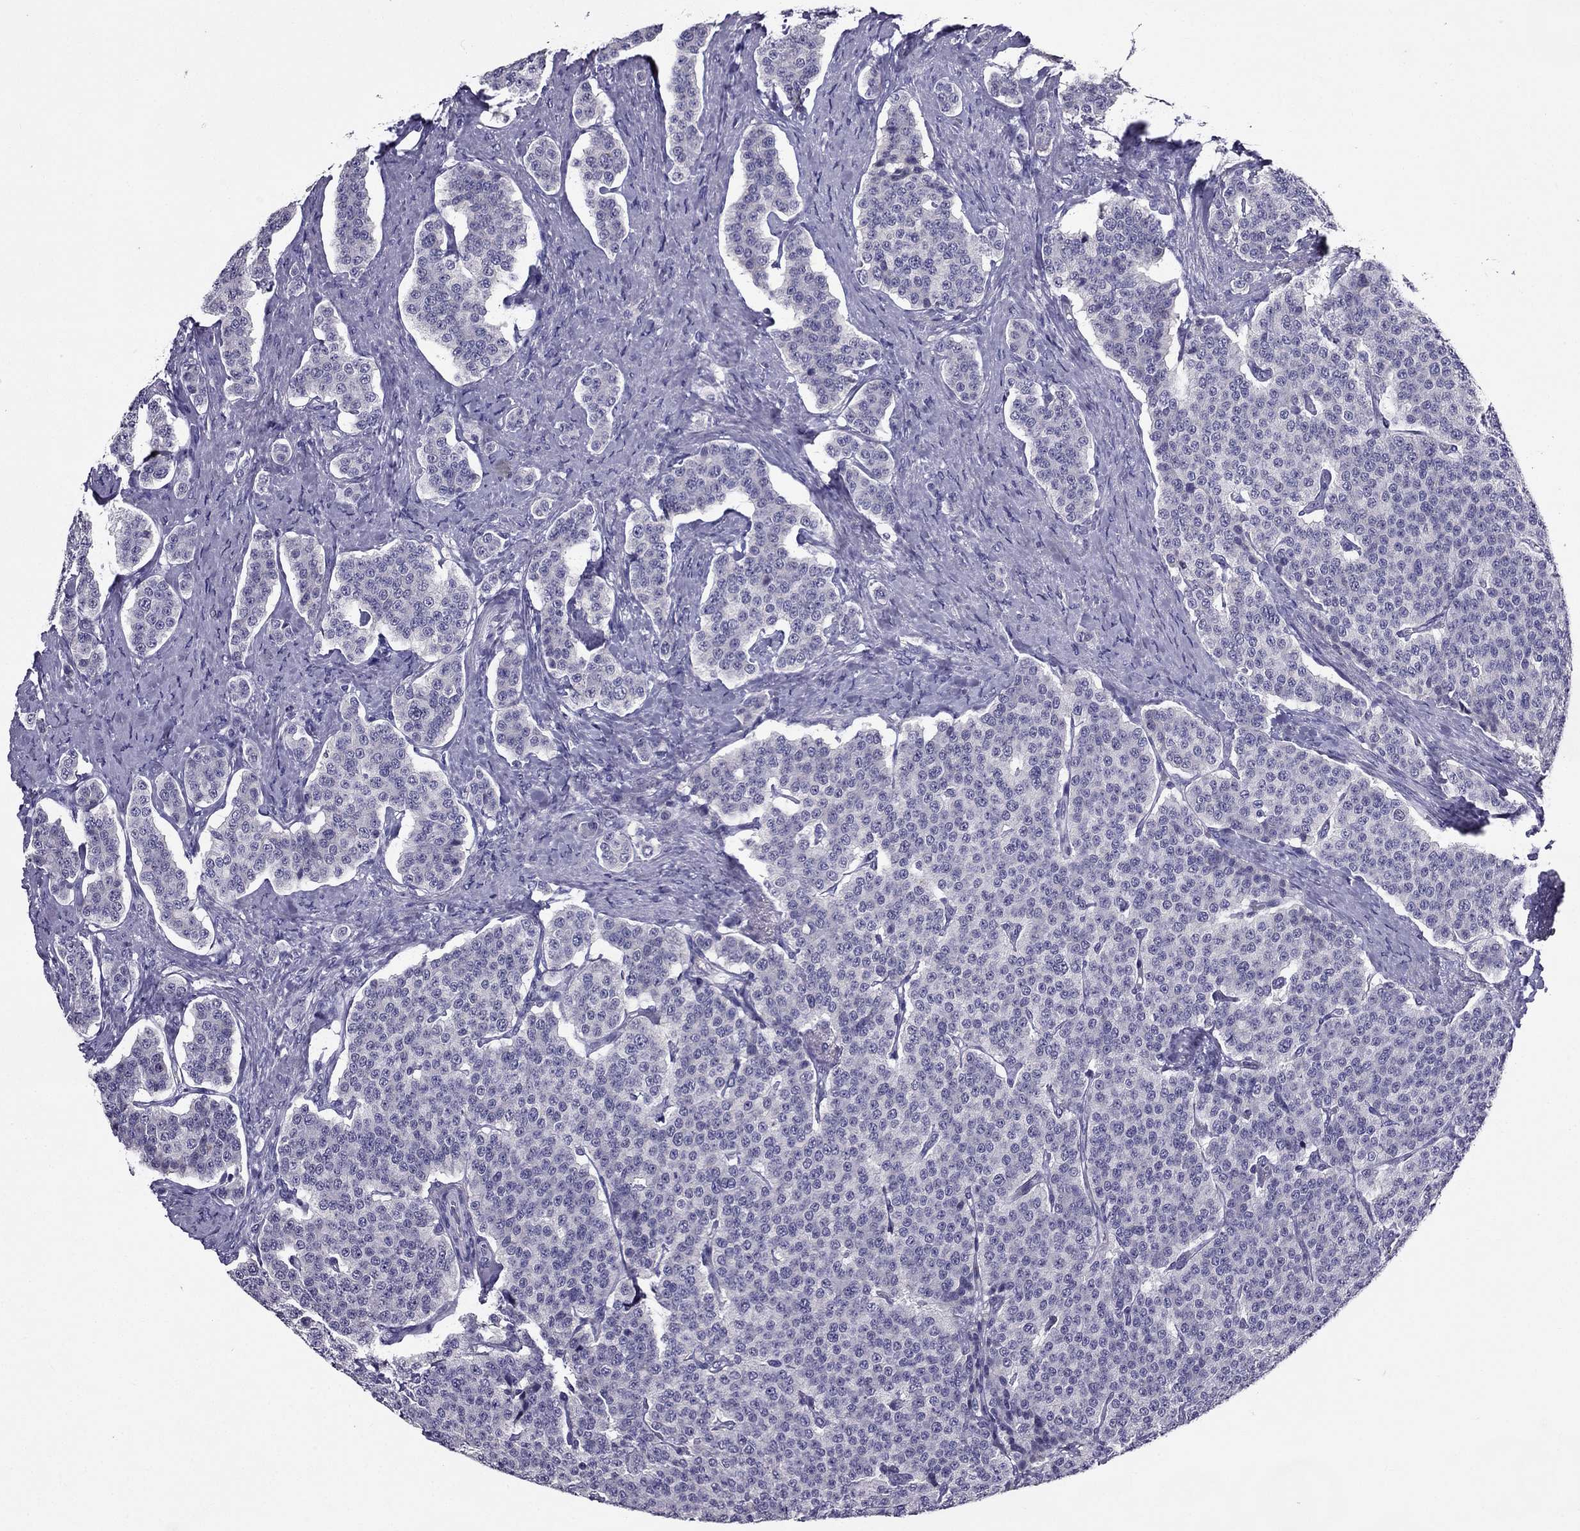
{"staining": {"intensity": "negative", "quantity": "none", "location": "none"}, "tissue": "carcinoid", "cell_type": "Tumor cells", "image_type": "cancer", "snomed": [{"axis": "morphology", "description": "Carcinoid, malignant, NOS"}, {"axis": "topography", "description": "Small intestine"}], "caption": "There is no significant staining in tumor cells of carcinoid (malignant).", "gene": "DUSP15", "patient": {"sex": "female", "age": 58}}